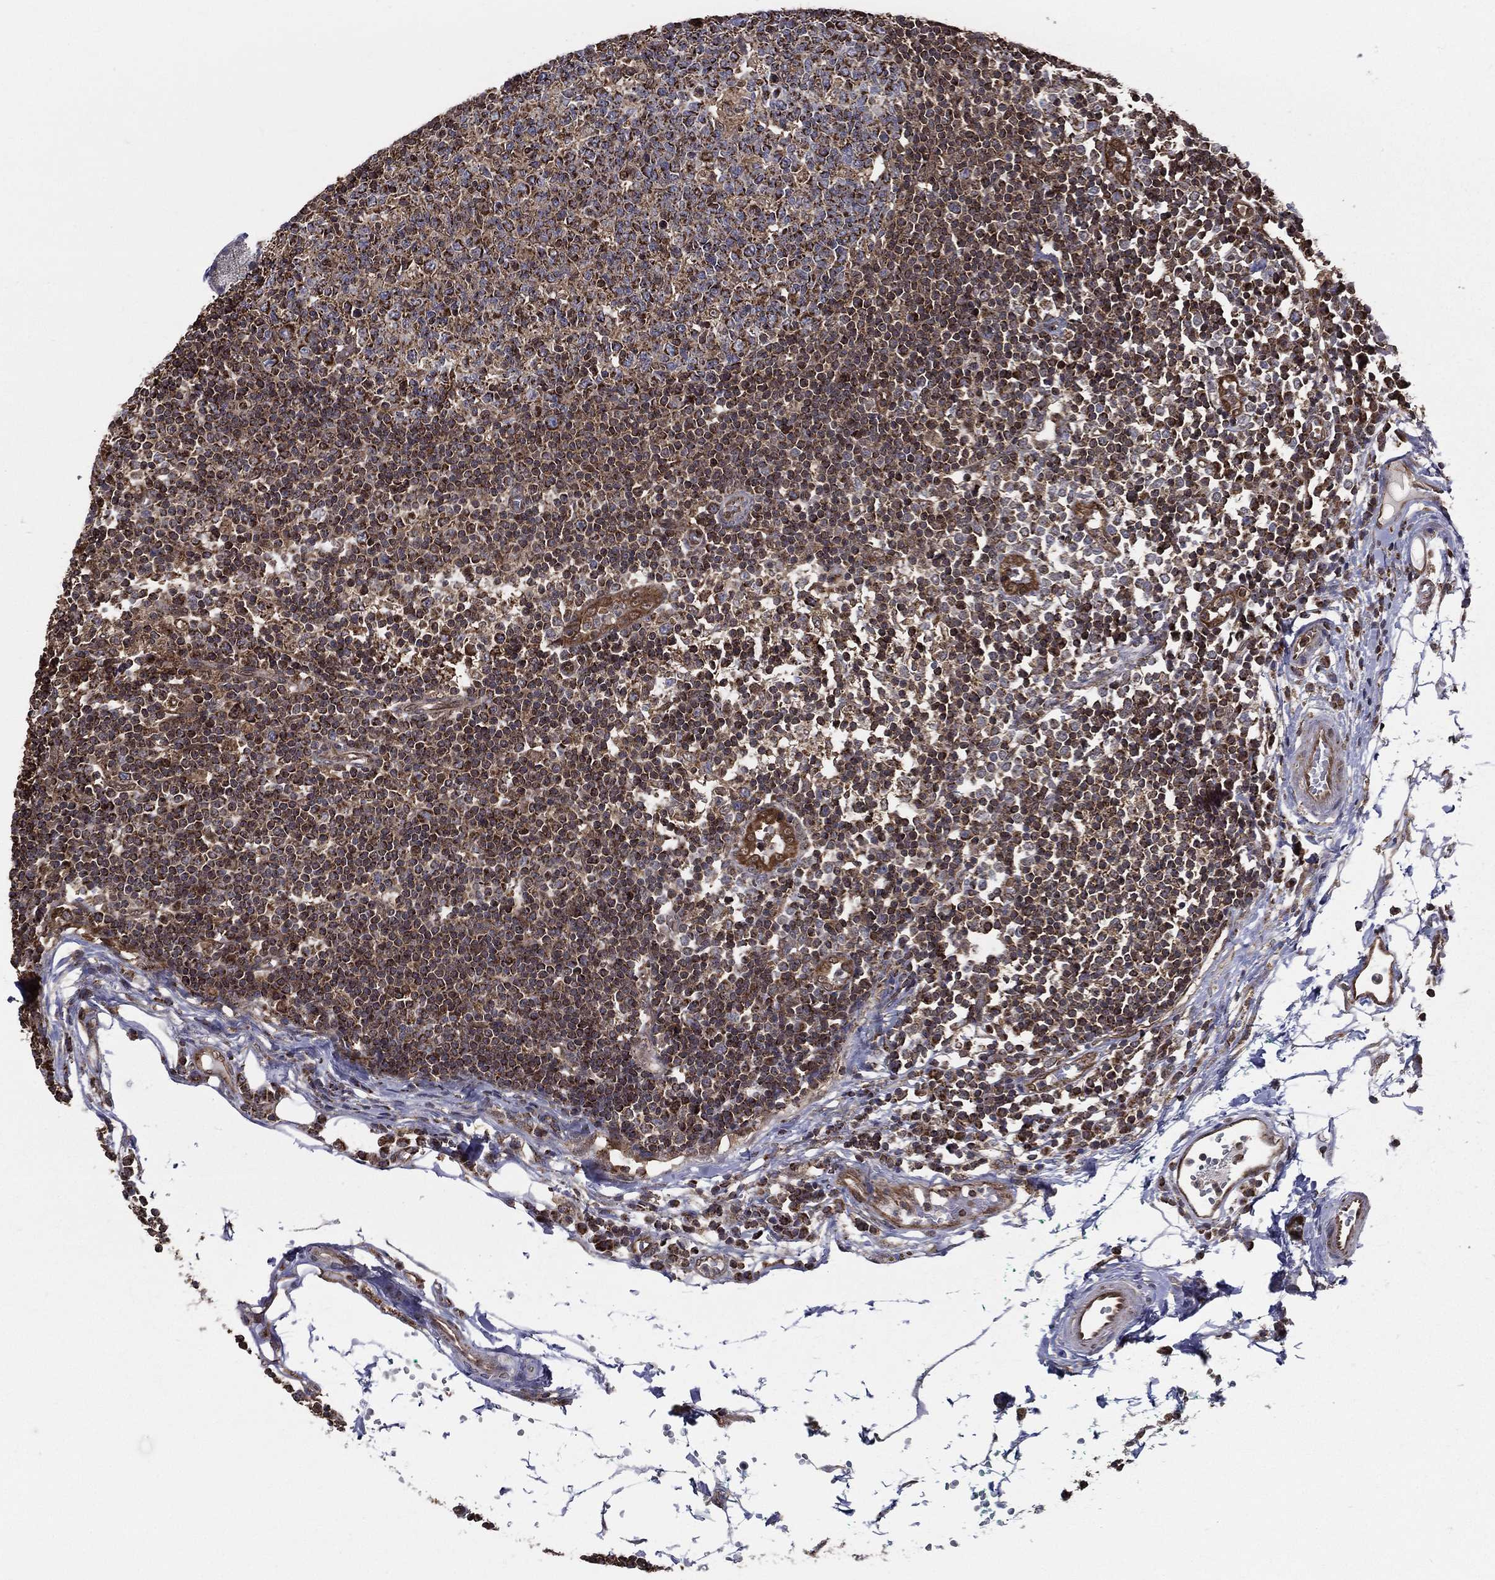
{"staining": {"intensity": "moderate", "quantity": "<25%", "location": "cytoplasmic/membranous"}, "tissue": "lymph node", "cell_type": "Germinal center cells", "image_type": "normal", "snomed": [{"axis": "morphology", "description": "Normal tissue, NOS"}, {"axis": "topography", "description": "Lymph node"}, {"axis": "topography", "description": "Salivary gland"}], "caption": "This is an image of immunohistochemistry (IHC) staining of unremarkable lymph node, which shows moderate staining in the cytoplasmic/membranous of germinal center cells.", "gene": "ENSG00000288684", "patient": {"sex": "male", "age": 83}}